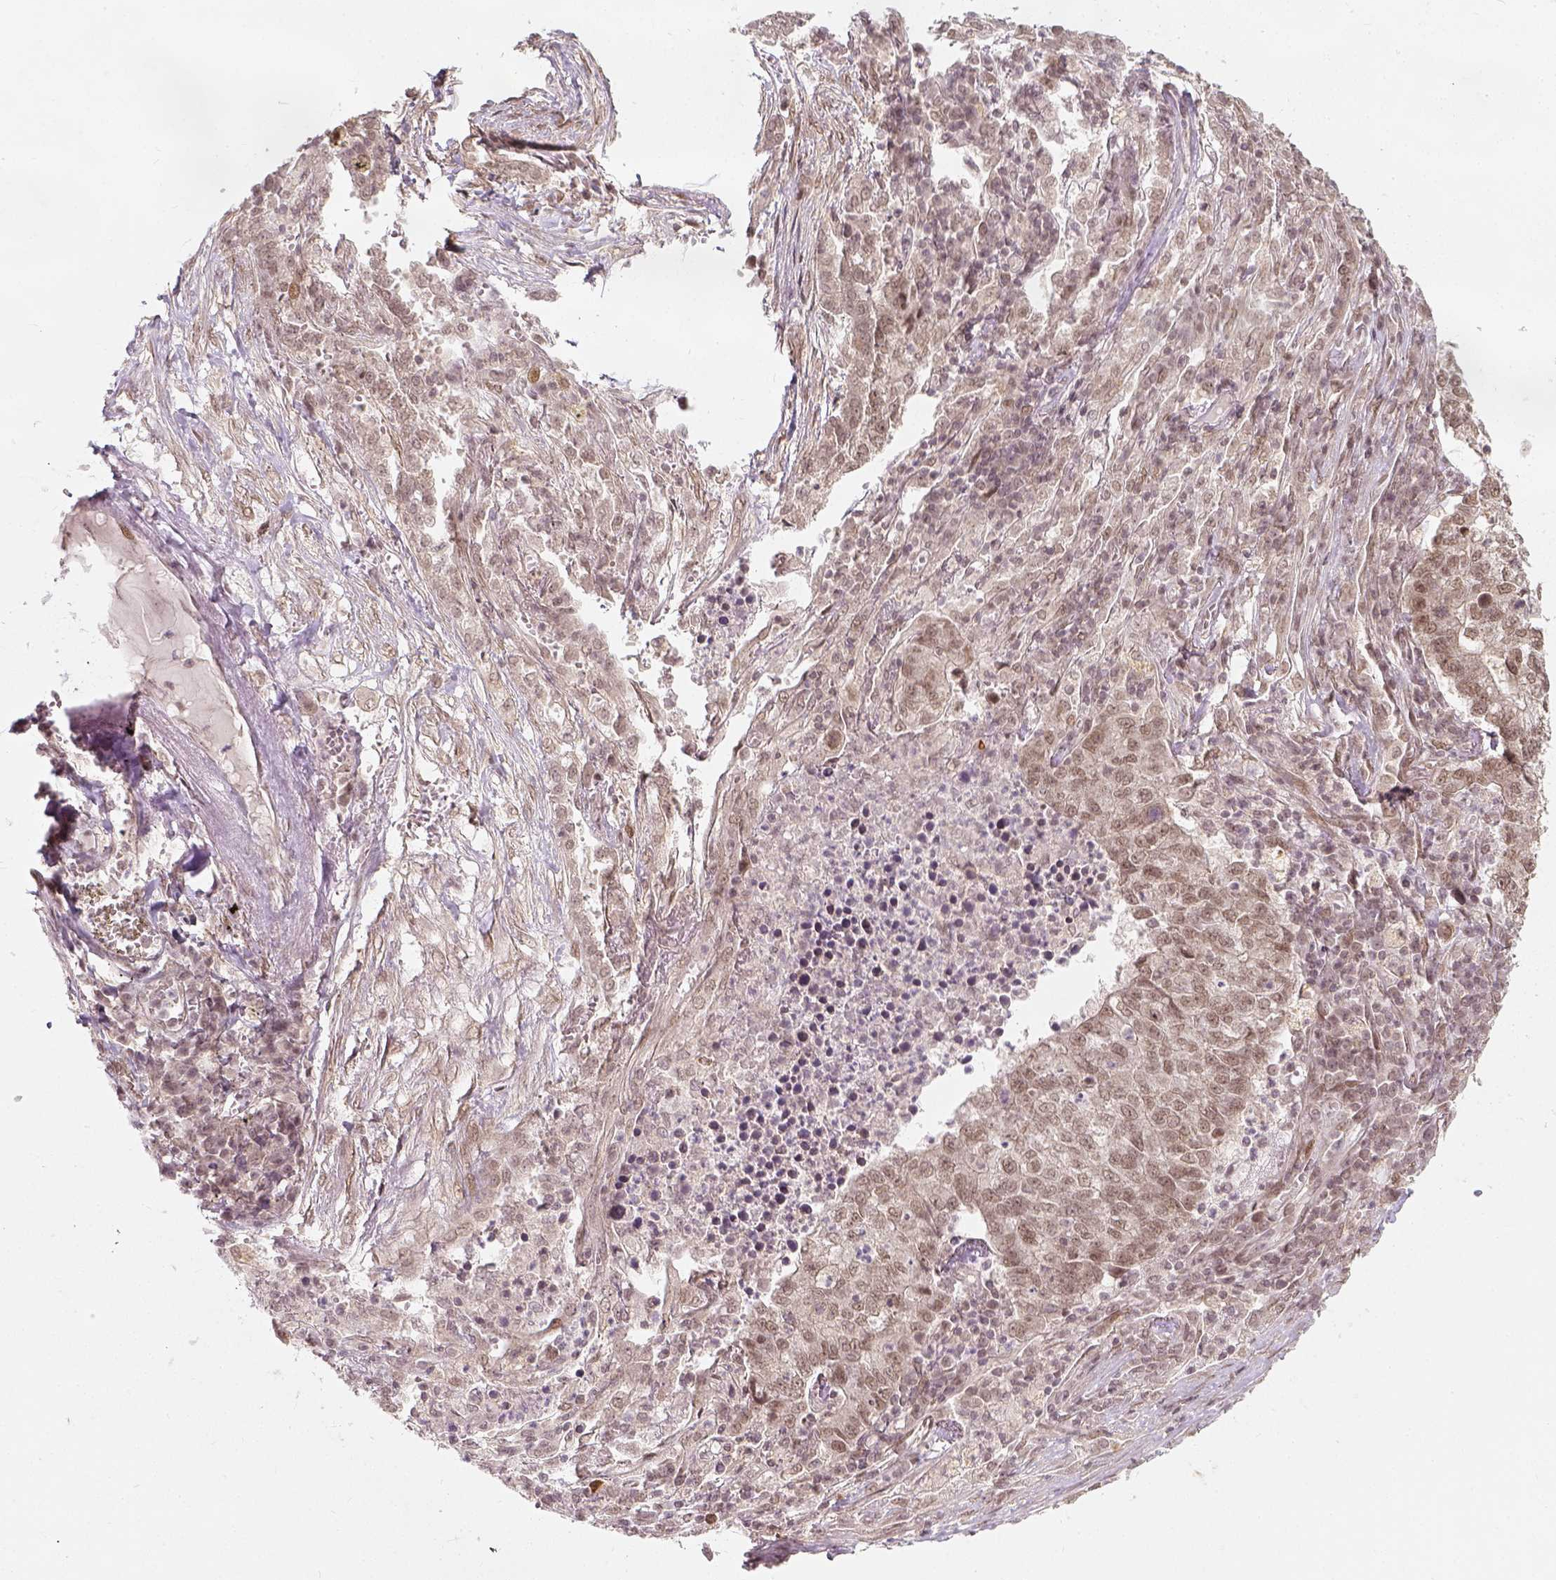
{"staining": {"intensity": "moderate", "quantity": "<25%", "location": "nuclear"}, "tissue": "lung cancer", "cell_type": "Tumor cells", "image_type": "cancer", "snomed": [{"axis": "morphology", "description": "Adenocarcinoma, NOS"}, {"axis": "topography", "description": "Lung"}], "caption": "High-magnification brightfield microscopy of lung adenocarcinoma stained with DAB (brown) and counterstained with hematoxylin (blue). tumor cells exhibit moderate nuclear positivity is identified in about<25% of cells. Using DAB (3,3'-diaminobenzidine) (brown) and hematoxylin (blue) stains, captured at high magnification using brightfield microscopy.", "gene": "ZMAT3", "patient": {"sex": "male", "age": 57}}